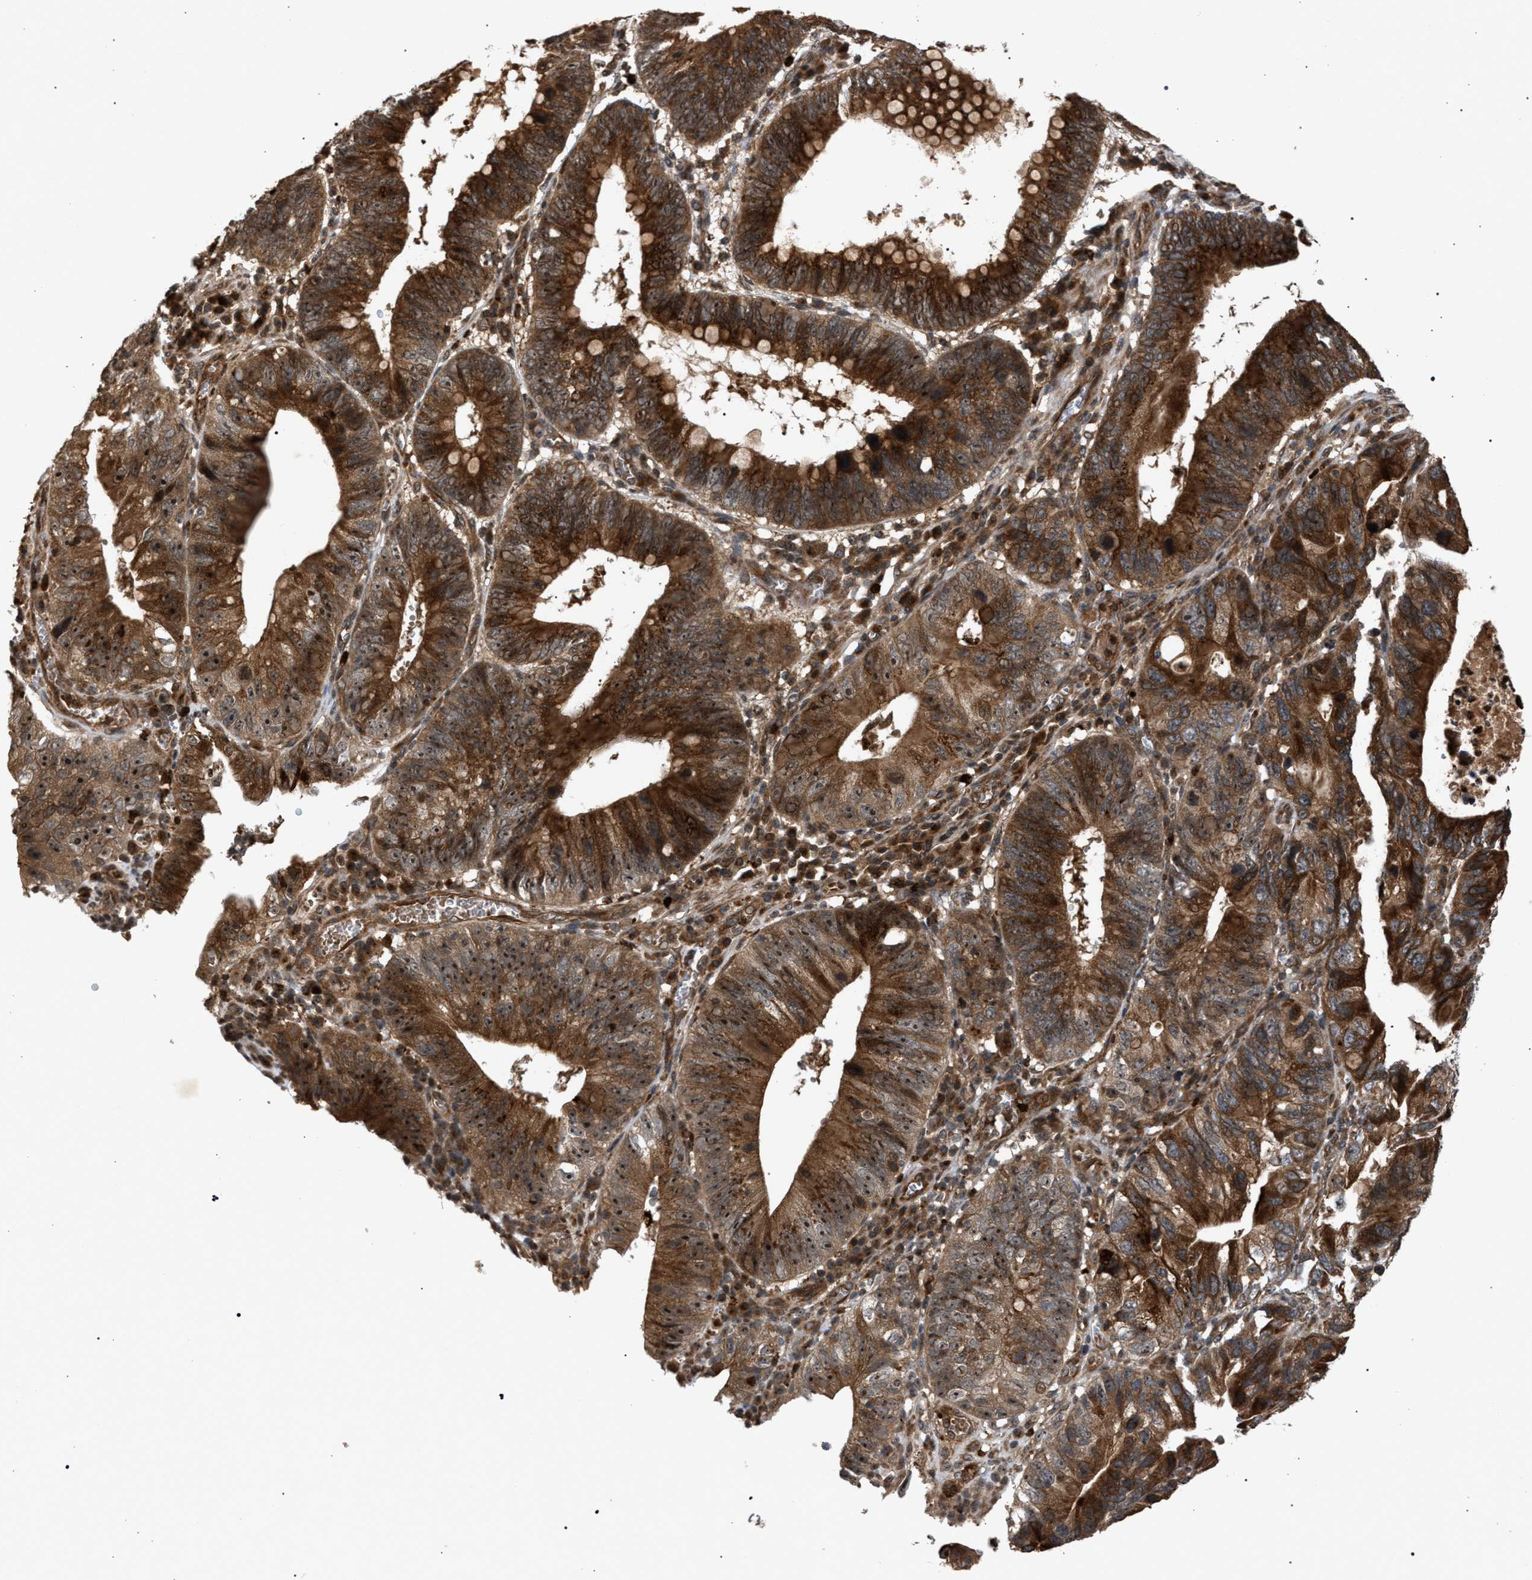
{"staining": {"intensity": "strong", "quantity": ">75%", "location": "cytoplasmic/membranous,nuclear"}, "tissue": "stomach cancer", "cell_type": "Tumor cells", "image_type": "cancer", "snomed": [{"axis": "morphology", "description": "Adenocarcinoma, NOS"}, {"axis": "topography", "description": "Stomach"}], "caption": "Stomach cancer (adenocarcinoma) tissue displays strong cytoplasmic/membranous and nuclear positivity in approximately >75% of tumor cells, visualized by immunohistochemistry.", "gene": "IRAK4", "patient": {"sex": "male", "age": 59}}